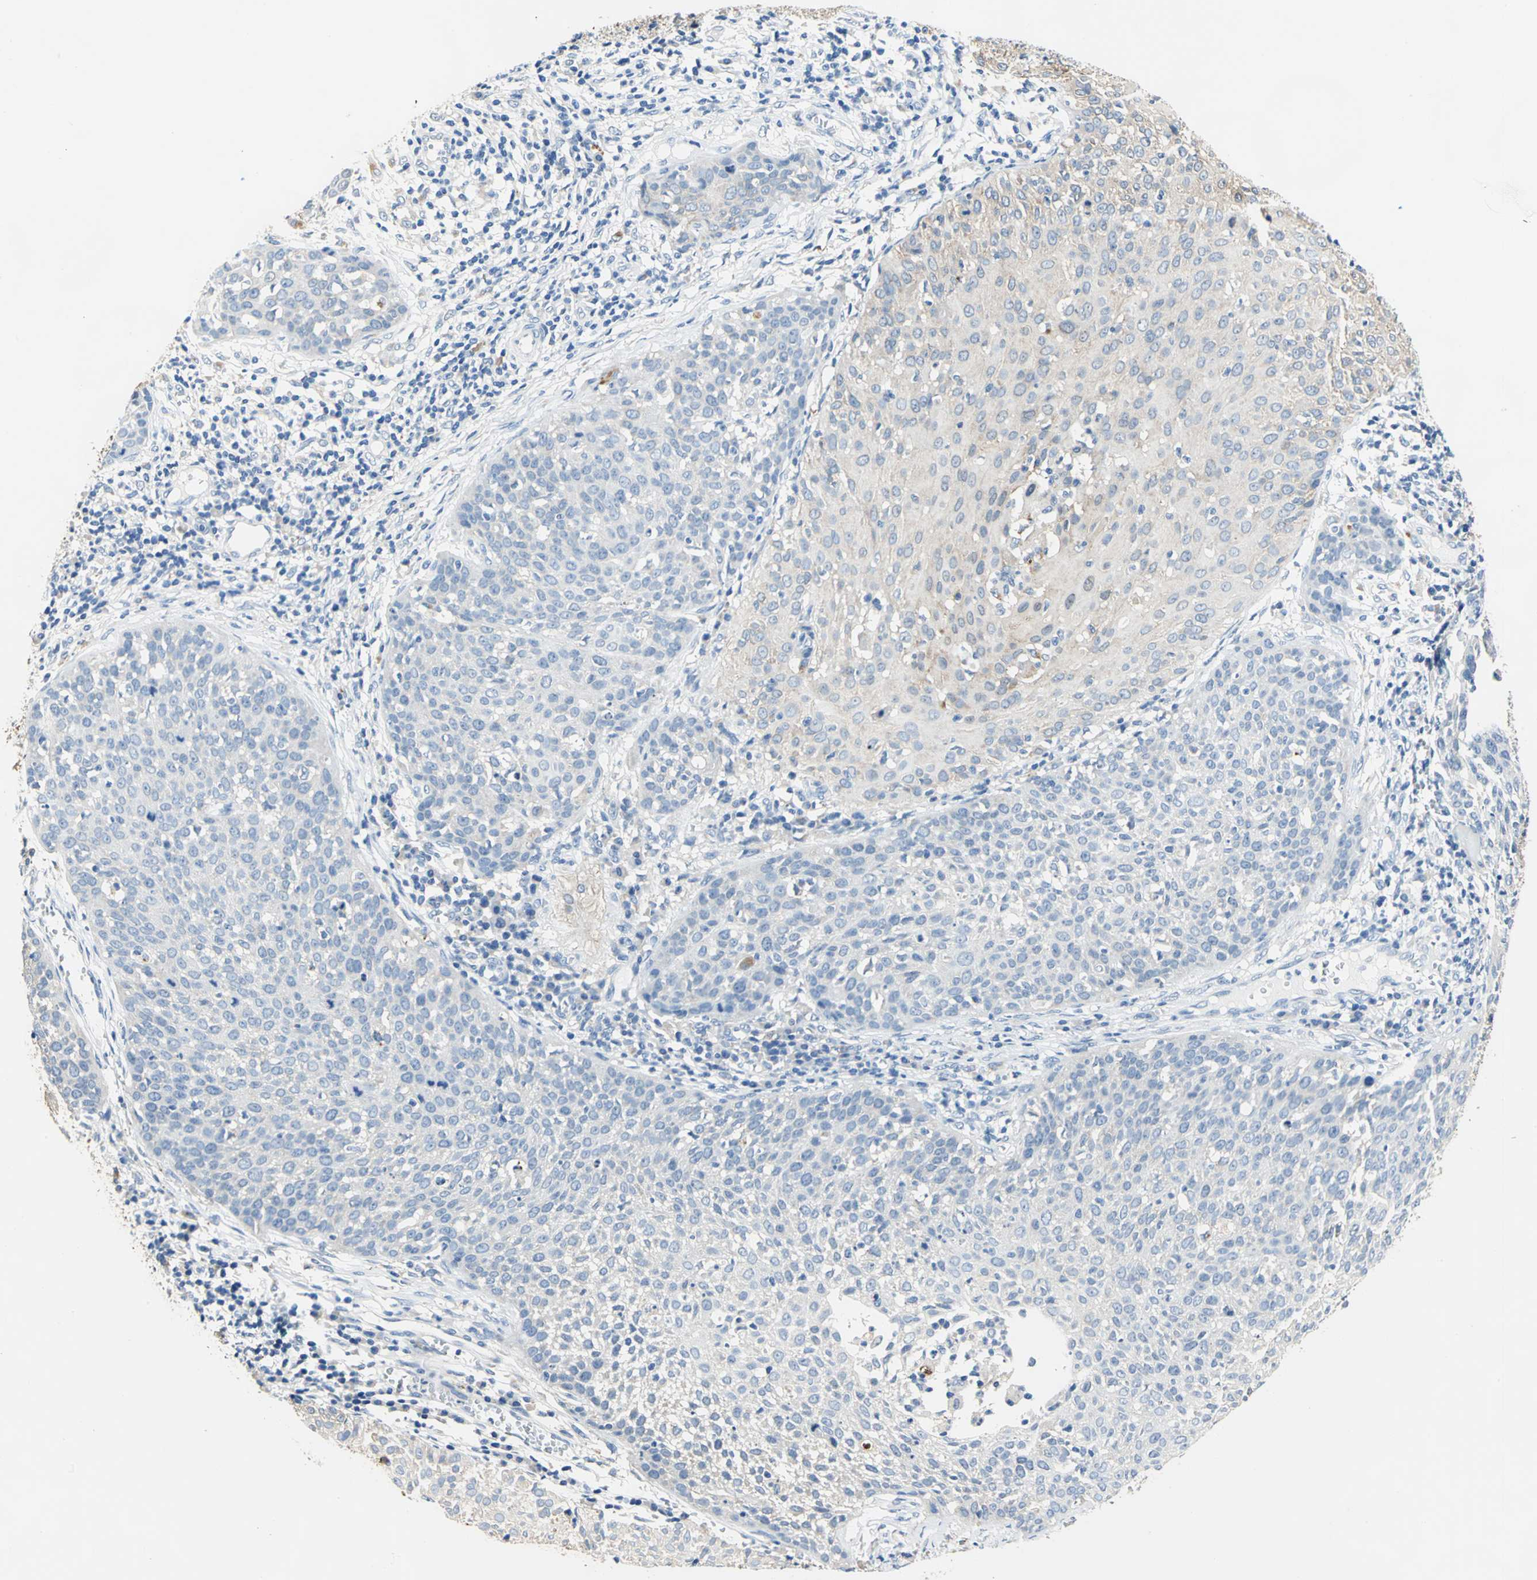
{"staining": {"intensity": "weak", "quantity": "25%-75%", "location": "cytoplasmic/membranous"}, "tissue": "cervical cancer", "cell_type": "Tumor cells", "image_type": "cancer", "snomed": [{"axis": "morphology", "description": "Squamous cell carcinoma, NOS"}, {"axis": "topography", "description": "Cervix"}], "caption": "Human cervical cancer (squamous cell carcinoma) stained for a protein (brown) shows weak cytoplasmic/membranous positive positivity in approximately 25%-75% of tumor cells.", "gene": "RASD2", "patient": {"sex": "female", "age": 38}}